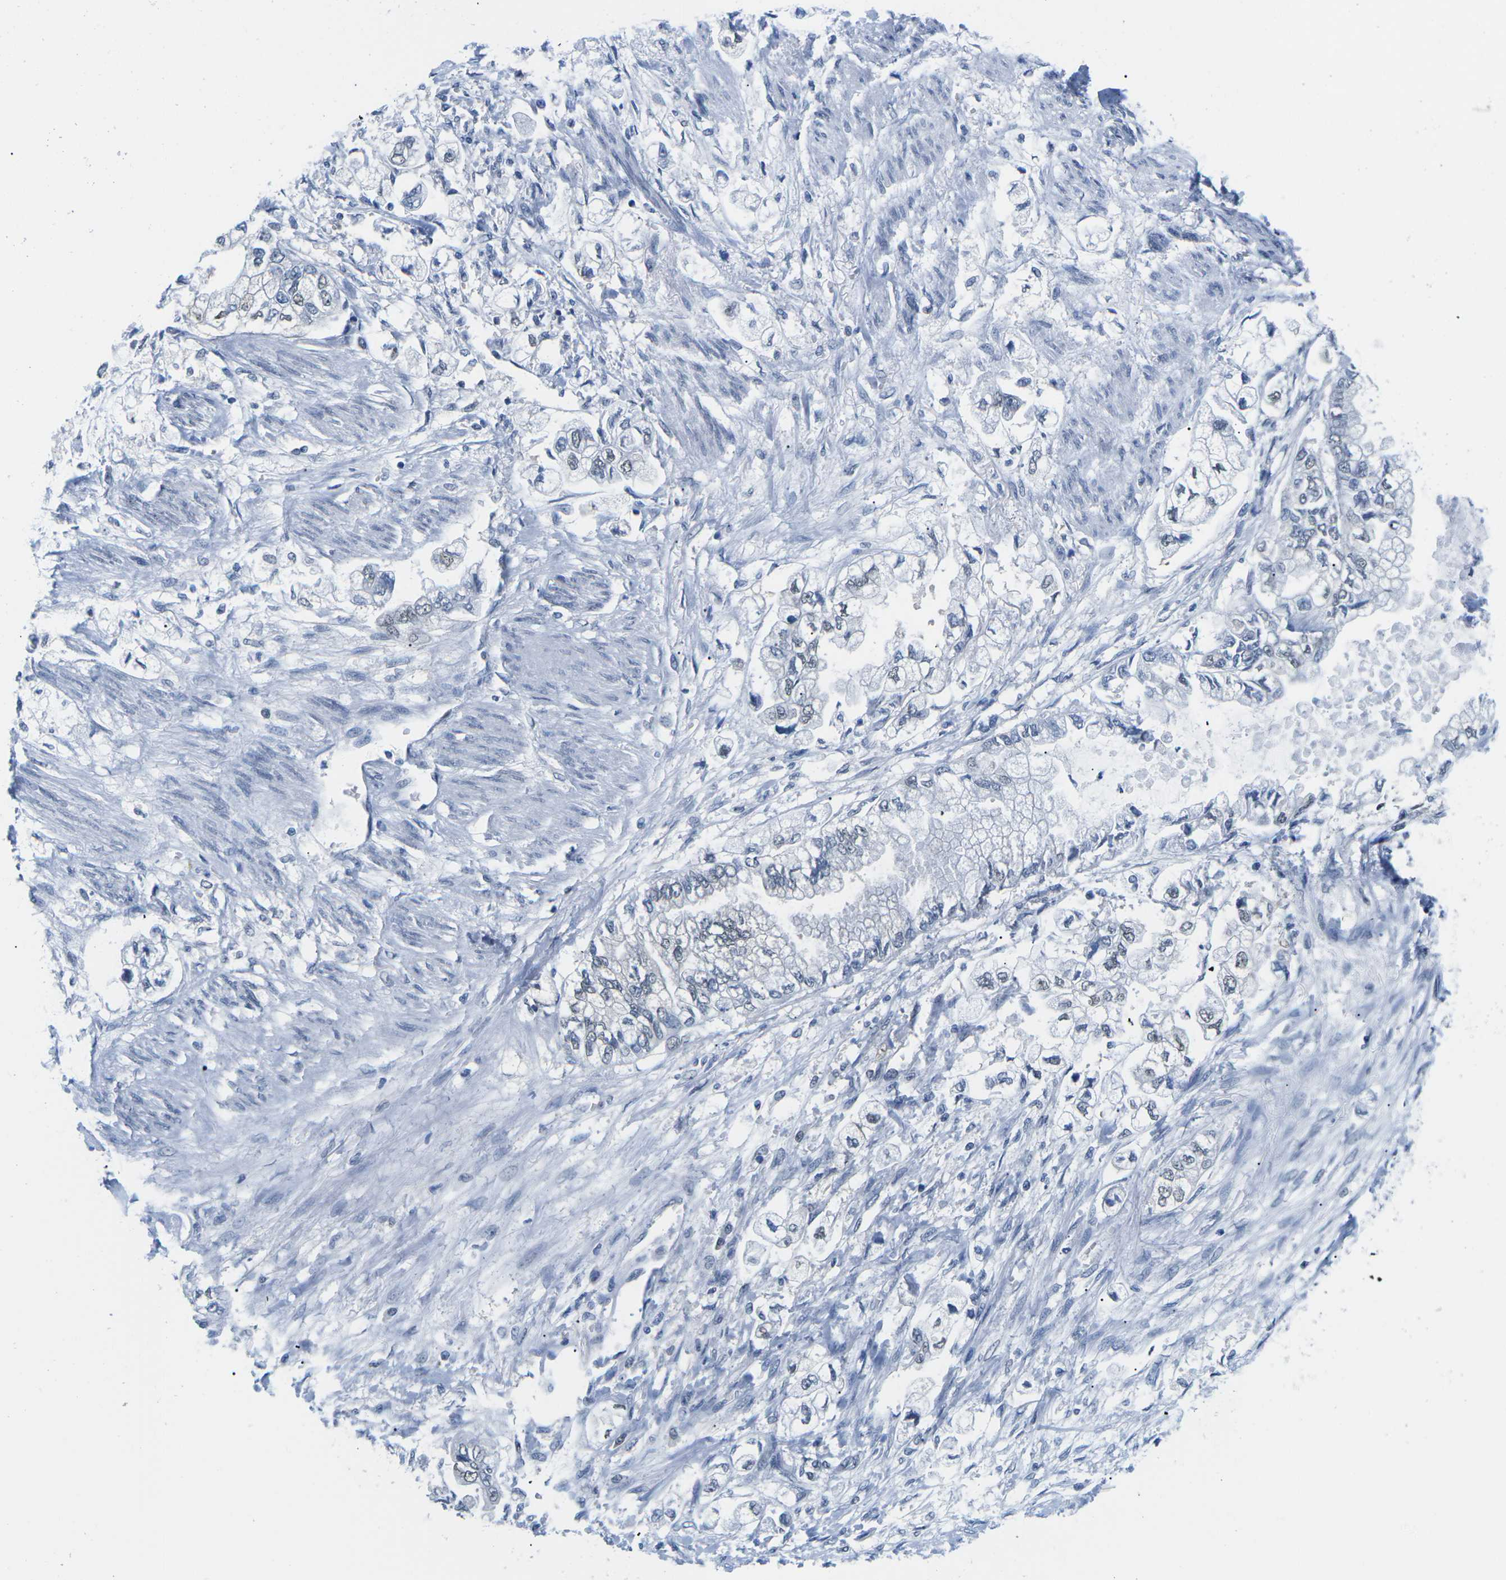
{"staining": {"intensity": "negative", "quantity": "none", "location": "none"}, "tissue": "stomach cancer", "cell_type": "Tumor cells", "image_type": "cancer", "snomed": [{"axis": "morphology", "description": "Normal tissue, NOS"}, {"axis": "morphology", "description": "Adenocarcinoma, NOS"}, {"axis": "topography", "description": "Stomach"}], "caption": "Stomach adenocarcinoma was stained to show a protein in brown. There is no significant expression in tumor cells. Brightfield microscopy of immunohistochemistry (IHC) stained with DAB (3,3'-diaminobenzidine) (brown) and hematoxylin (blue), captured at high magnification.", "gene": "UBA7", "patient": {"sex": "male", "age": 62}}